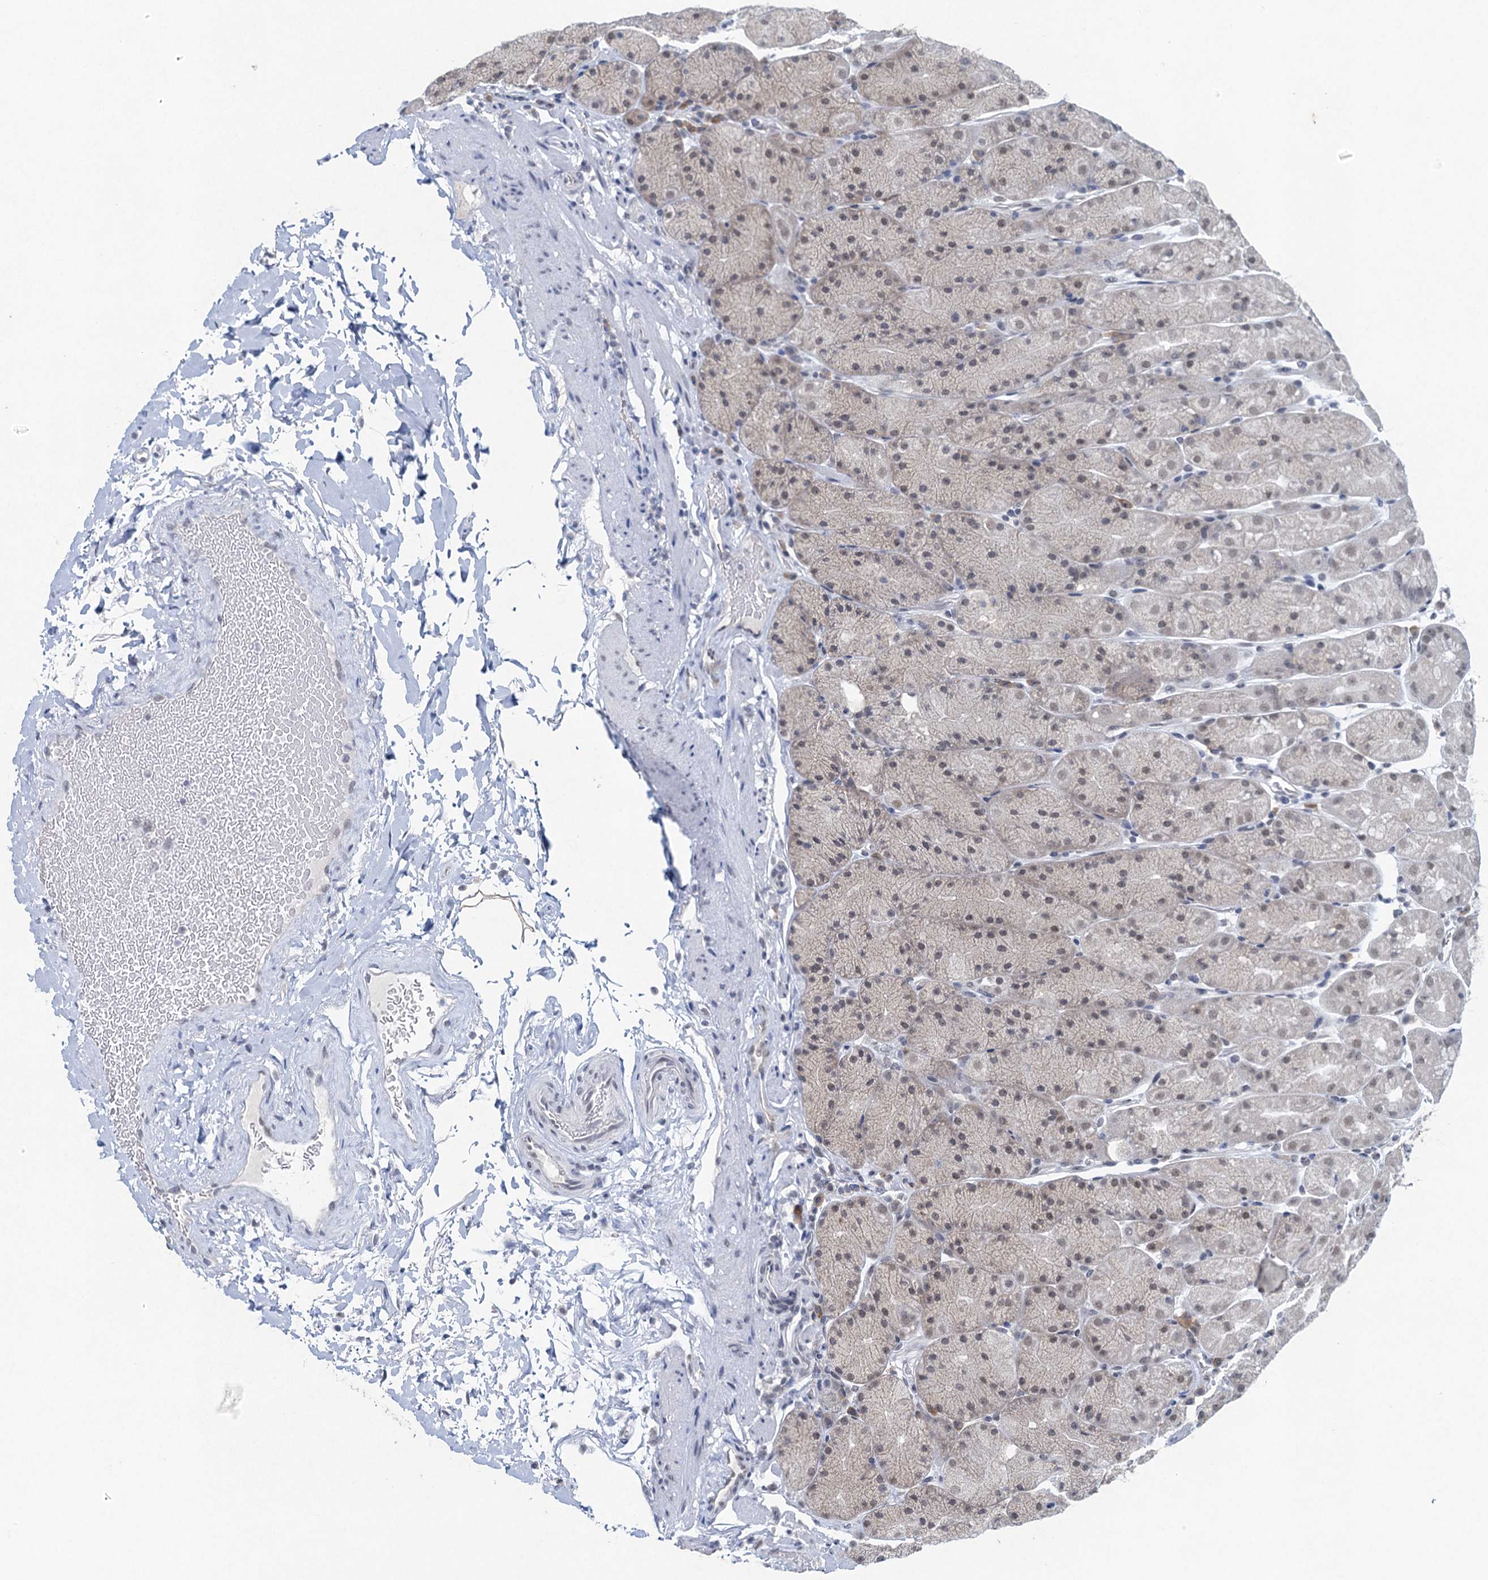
{"staining": {"intensity": "weak", "quantity": "<25%", "location": "nuclear"}, "tissue": "stomach", "cell_type": "Glandular cells", "image_type": "normal", "snomed": [{"axis": "morphology", "description": "Normal tissue, NOS"}, {"axis": "topography", "description": "Stomach, upper"}, {"axis": "topography", "description": "Stomach, lower"}], "caption": "Protein analysis of normal stomach demonstrates no significant staining in glandular cells.", "gene": "ENSG00000230707", "patient": {"sex": "male", "age": 67}}